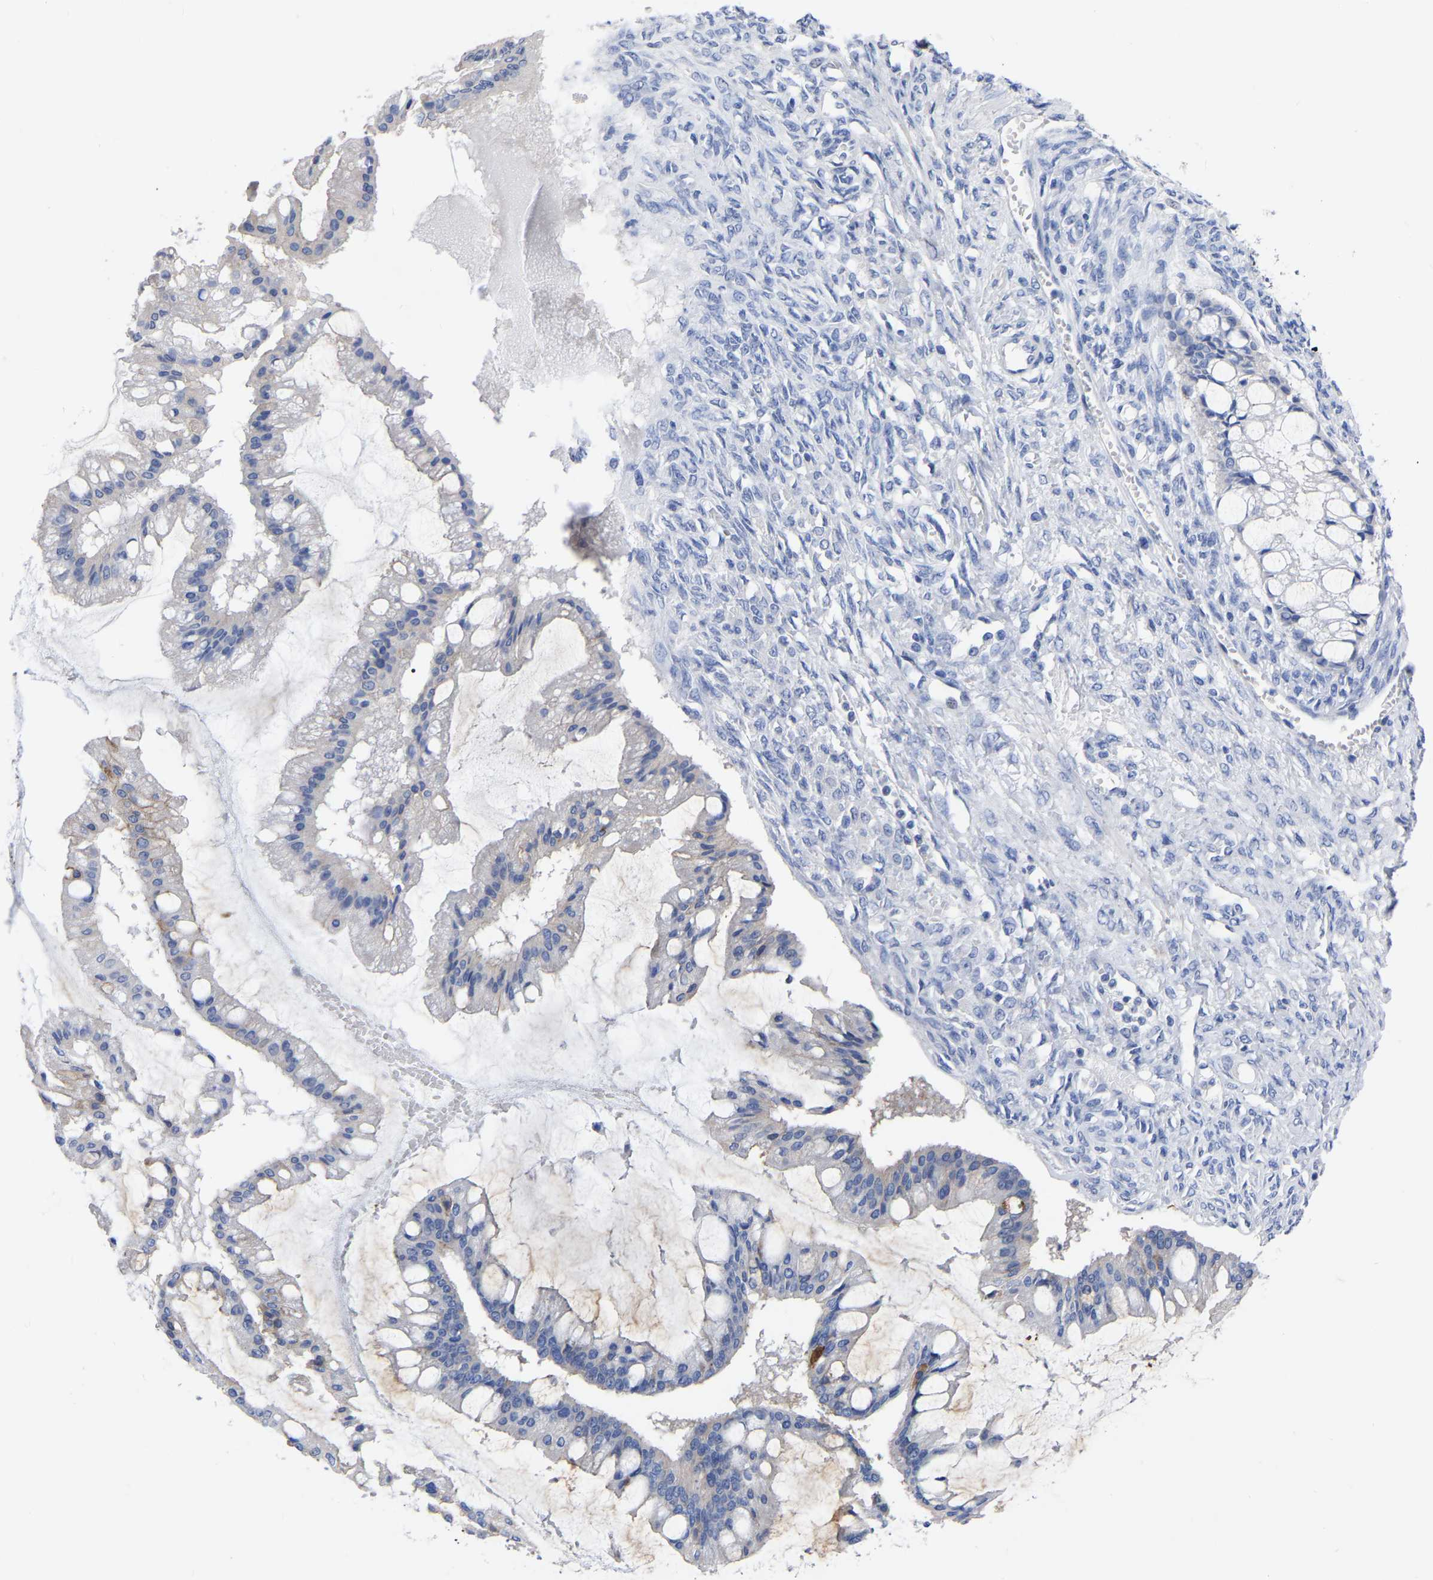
{"staining": {"intensity": "negative", "quantity": "none", "location": "none"}, "tissue": "ovarian cancer", "cell_type": "Tumor cells", "image_type": "cancer", "snomed": [{"axis": "morphology", "description": "Cystadenocarcinoma, mucinous, NOS"}, {"axis": "topography", "description": "Ovary"}], "caption": "A high-resolution photomicrograph shows IHC staining of ovarian cancer (mucinous cystadenocarcinoma), which exhibits no significant positivity in tumor cells. (Stains: DAB immunohistochemistry with hematoxylin counter stain, Microscopy: brightfield microscopy at high magnification).", "gene": "ANXA13", "patient": {"sex": "female", "age": 73}}